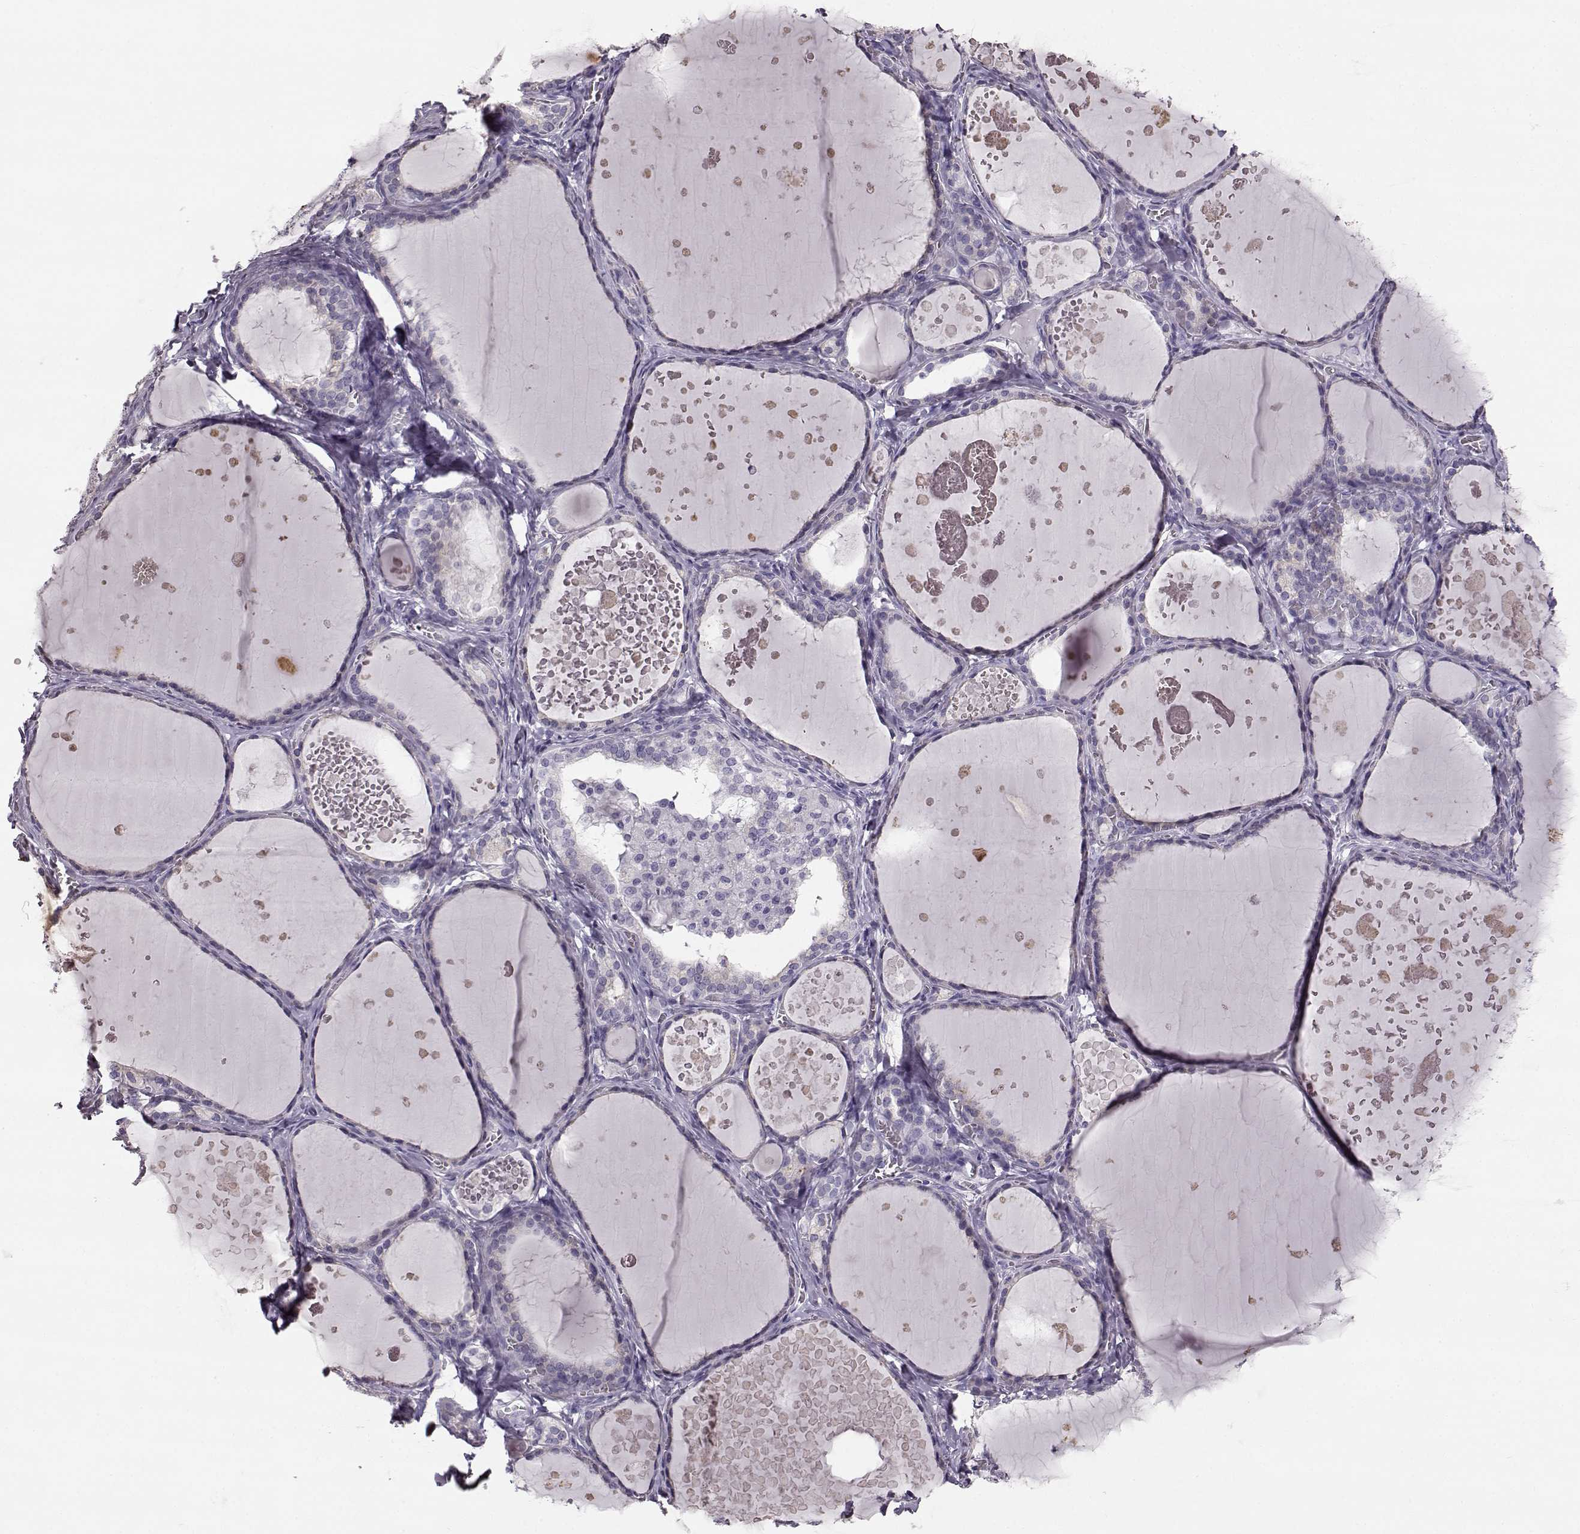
{"staining": {"intensity": "negative", "quantity": "none", "location": "none"}, "tissue": "thyroid gland", "cell_type": "Glandular cells", "image_type": "normal", "snomed": [{"axis": "morphology", "description": "Normal tissue, NOS"}, {"axis": "topography", "description": "Thyroid gland"}], "caption": "This is an IHC histopathology image of unremarkable human thyroid gland. There is no expression in glandular cells.", "gene": "NPTXR", "patient": {"sex": "female", "age": 56}}